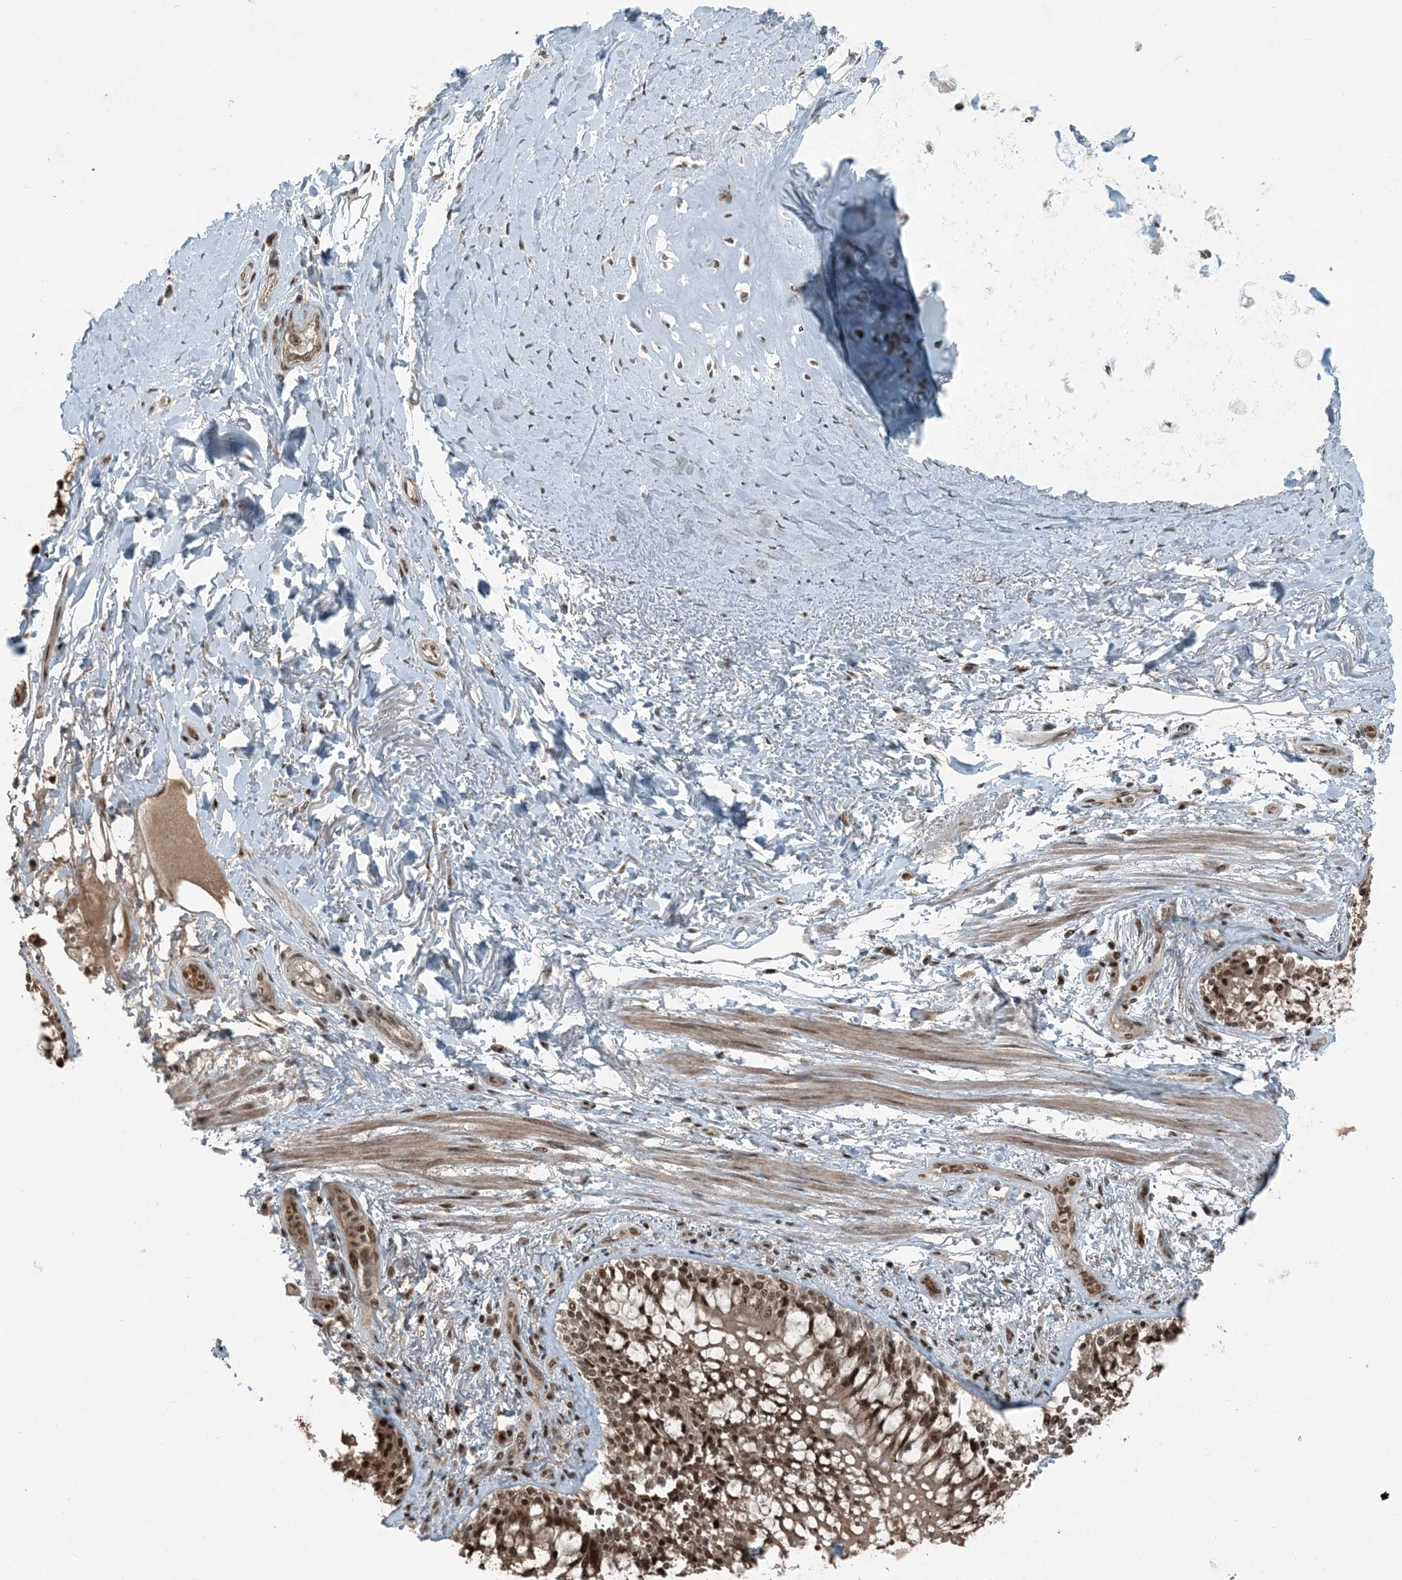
{"staining": {"intensity": "moderate", "quantity": ">75%", "location": "nuclear"}, "tissue": "adipose tissue", "cell_type": "Adipocytes", "image_type": "normal", "snomed": [{"axis": "morphology", "description": "Normal tissue, NOS"}, {"axis": "topography", "description": "Cartilage tissue"}, {"axis": "topography", "description": "Bronchus"}, {"axis": "topography", "description": "Lung"}, {"axis": "topography", "description": "Peripheral nerve tissue"}], "caption": "Adipose tissue was stained to show a protein in brown. There is medium levels of moderate nuclear positivity in about >75% of adipocytes. Nuclei are stained in blue.", "gene": "TRAPPC12", "patient": {"sex": "female", "age": 49}}